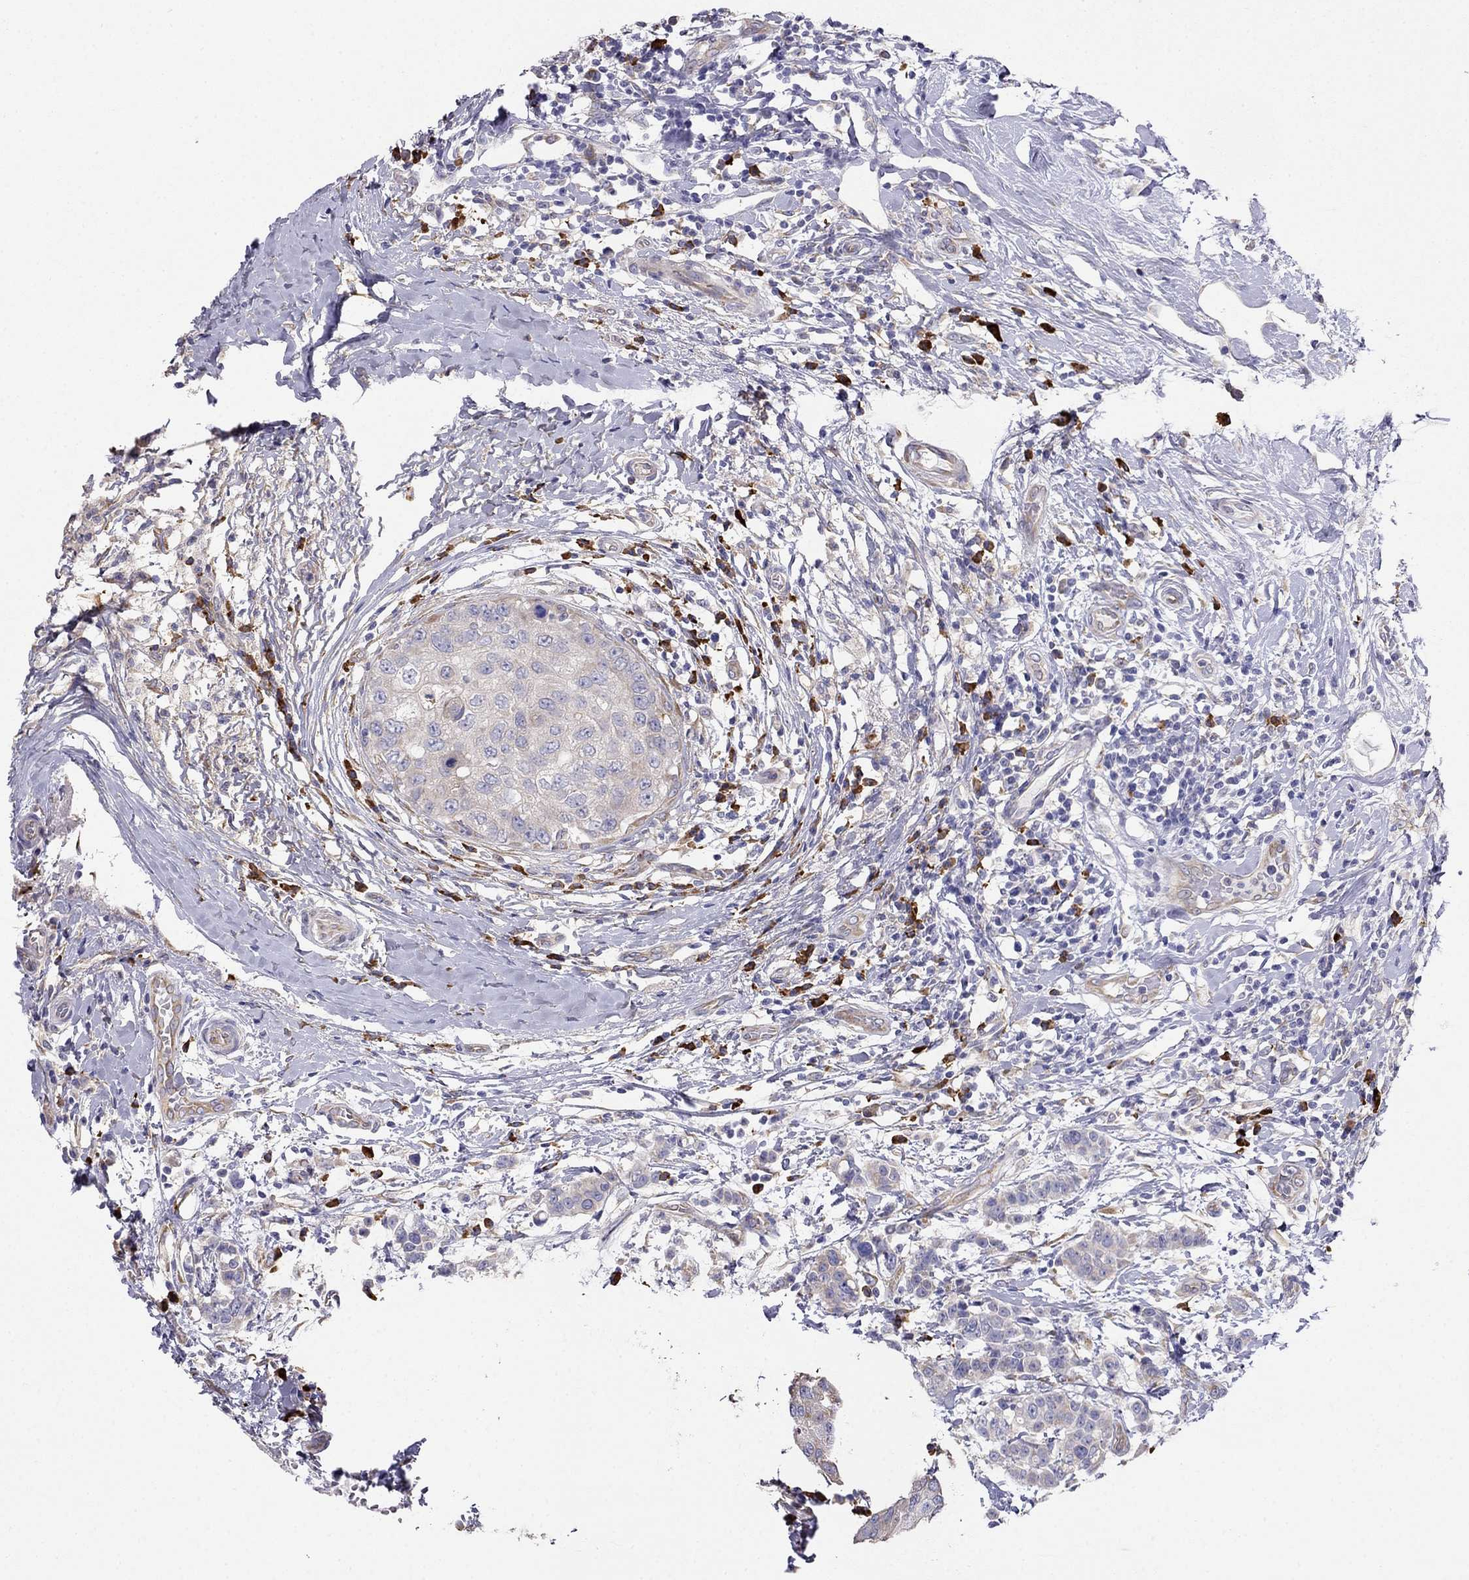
{"staining": {"intensity": "weak", "quantity": "<25%", "location": "cytoplasmic/membranous"}, "tissue": "breast cancer", "cell_type": "Tumor cells", "image_type": "cancer", "snomed": [{"axis": "morphology", "description": "Duct carcinoma"}, {"axis": "topography", "description": "Breast"}], "caption": "Infiltrating ductal carcinoma (breast) was stained to show a protein in brown. There is no significant staining in tumor cells.", "gene": "LONRF2", "patient": {"sex": "female", "age": 27}}